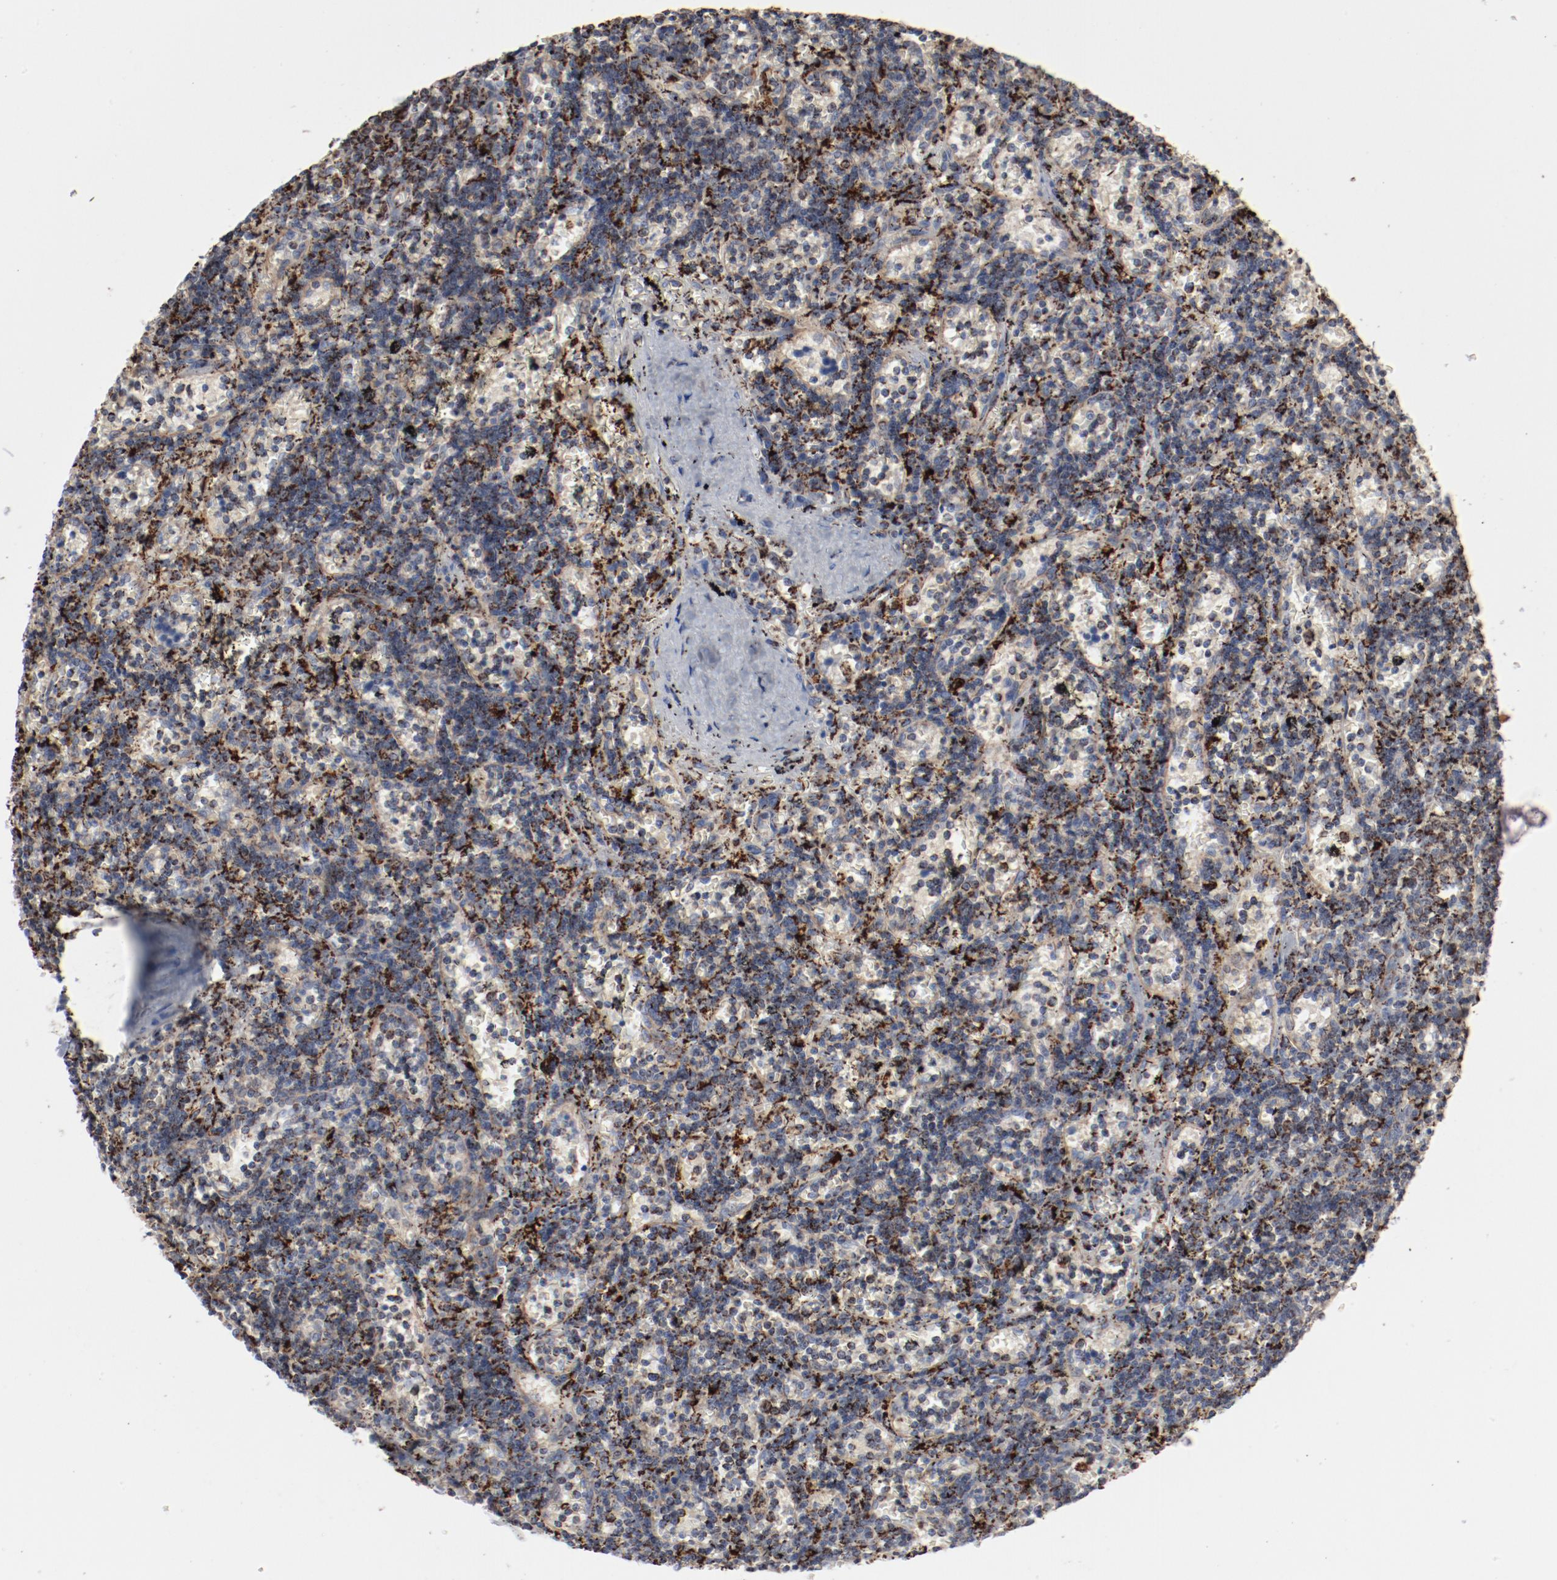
{"staining": {"intensity": "moderate", "quantity": "25%-75%", "location": "cytoplasmic/membranous"}, "tissue": "lymphoma", "cell_type": "Tumor cells", "image_type": "cancer", "snomed": [{"axis": "morphology", "description": "Malignant lymphoma, non-Hodgkin's type, Low grade"}, {"axis": "topography", "description": "Spleen"}], "caption": "Malignant lymphoma, non-Hodgkin's type (low-grade) tissue exhibits moderate cytoplasmic/membranous positivity in about 25%-75% of tumor cells", "gene": "SETD3", "patient": {"sex": "male", "age": 60}}